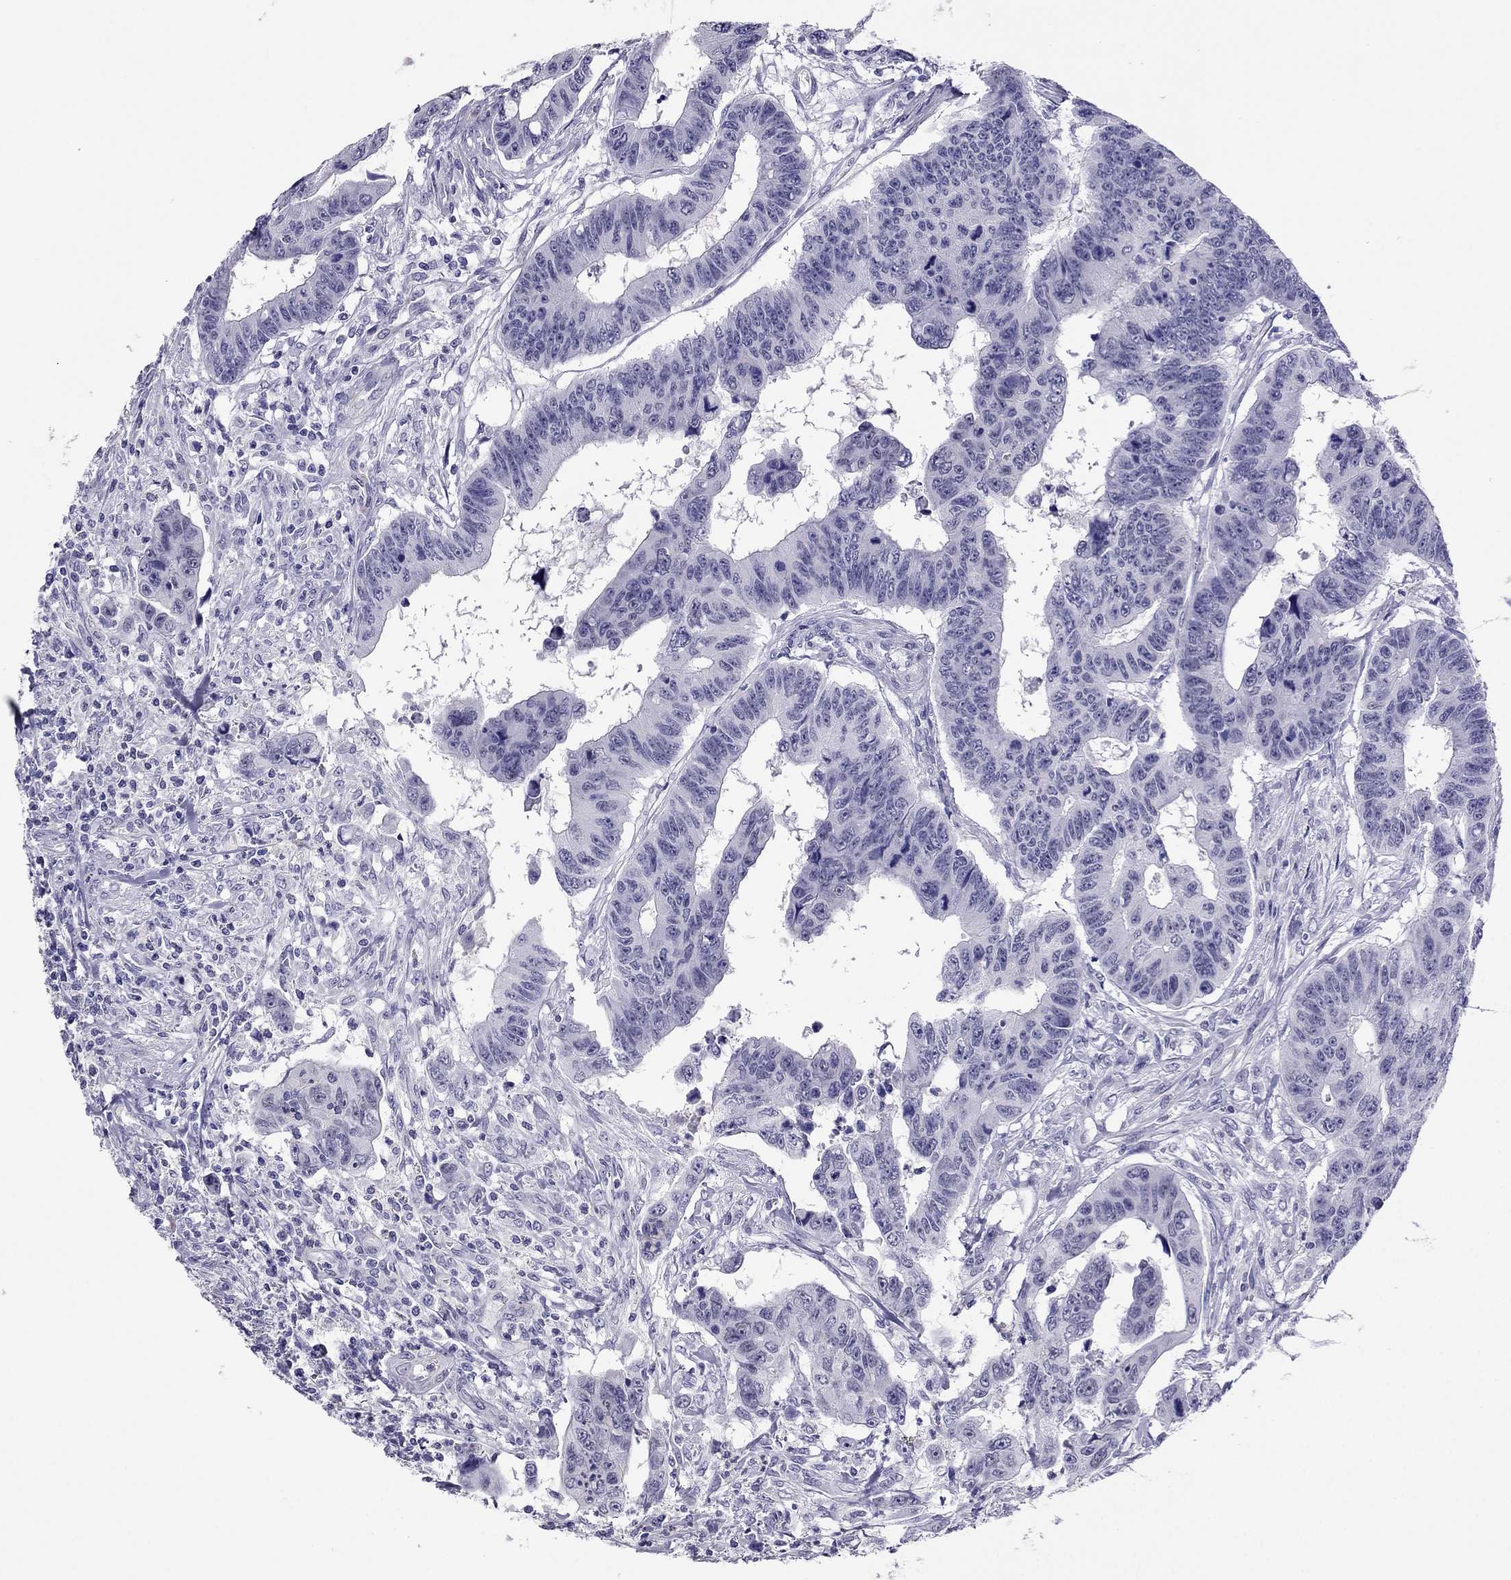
{"staining": {"intensity": "negative", "quantity": "none", "location": "none"}, "tissue": "colorectal cancer", "cell_type": "Tumor cells", "image_type": "cancer", "snomed": [{"axis": "morphology", "description": "Adenocarcinoma, NOS"}, {"axis": "topography", "description": "Rectum"}], "caption": "The micrograph demonstrates no significant staining in tumor cells of colorectal adenocarcinoma.", "gene": "CROCC2", "patient": {"sex": "female", "age": 85}}